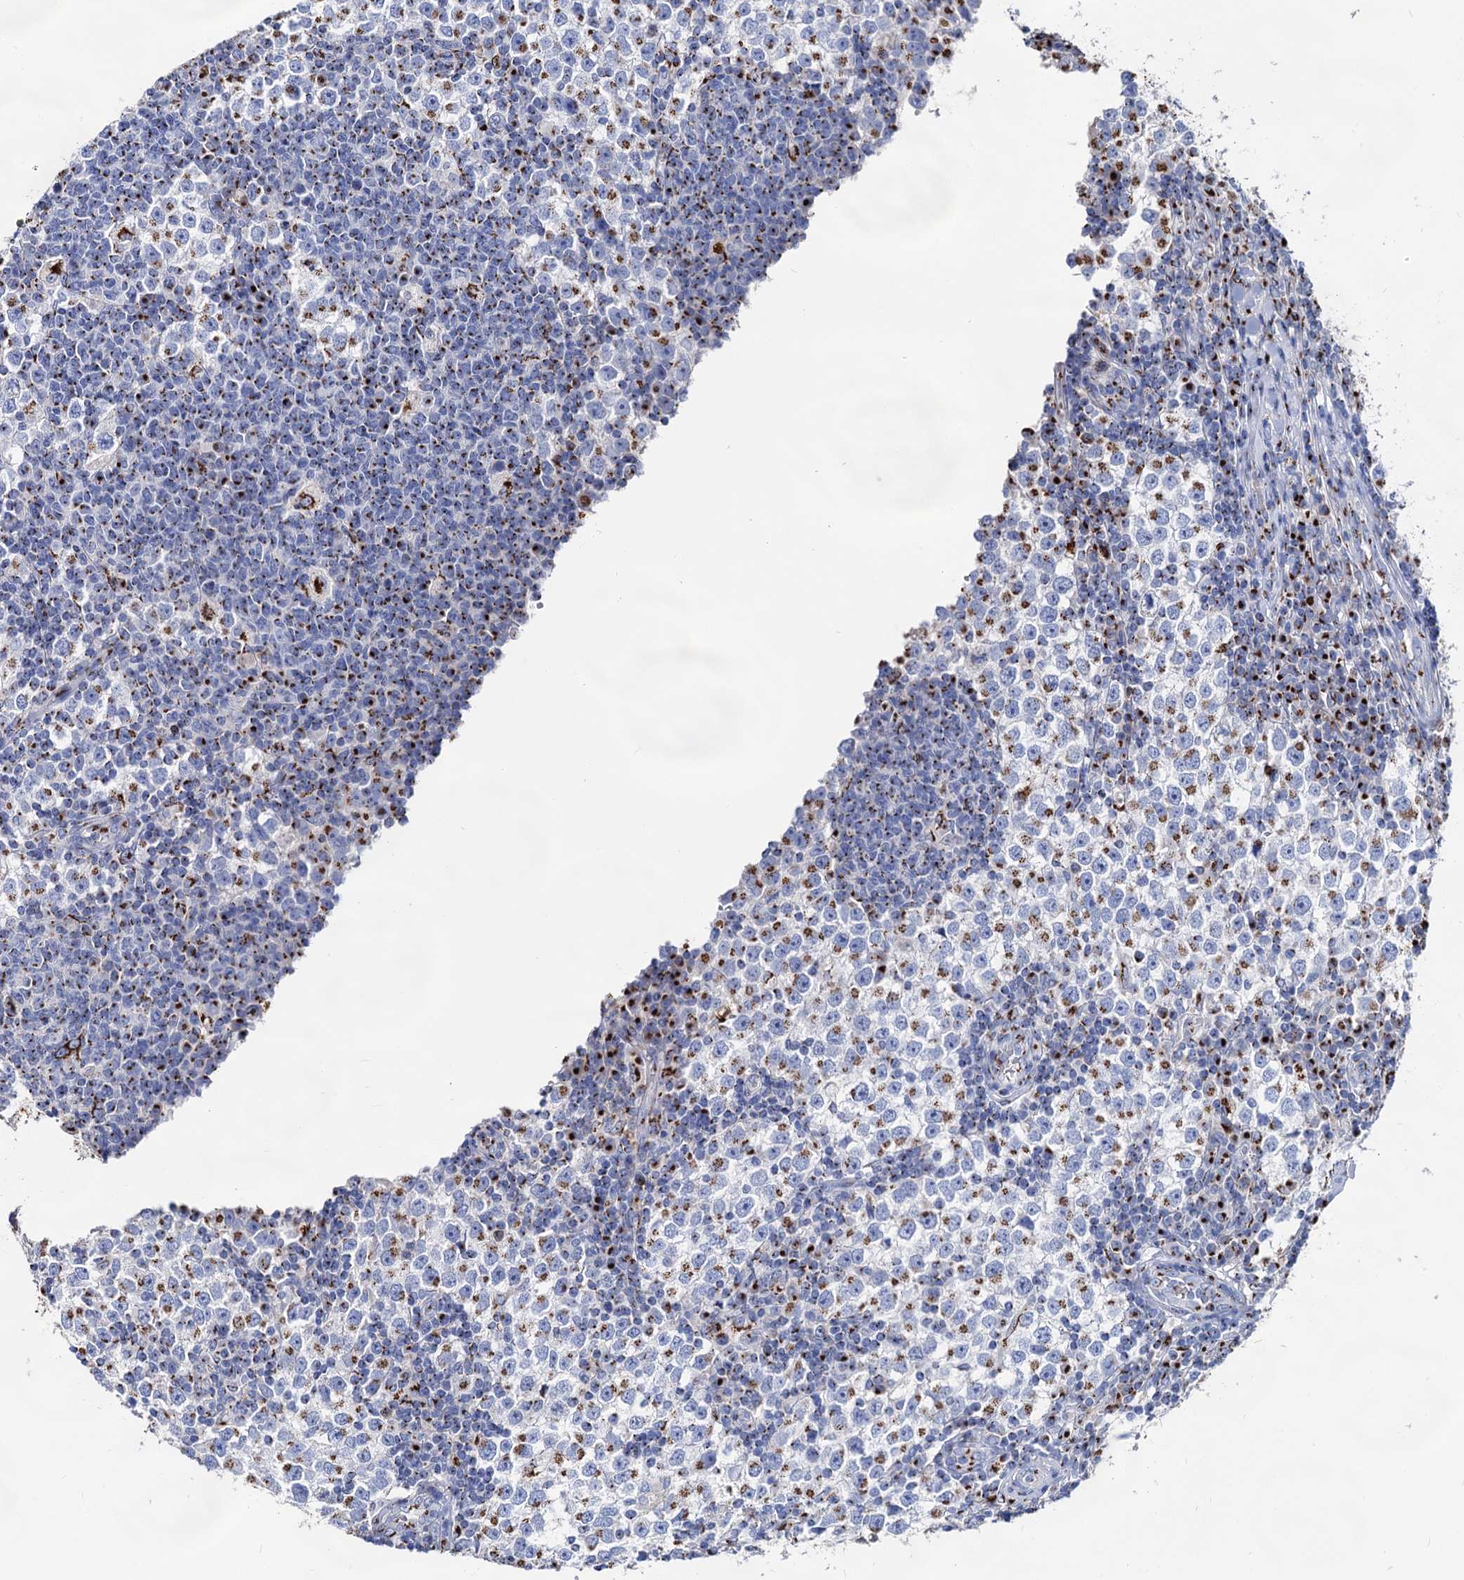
{"staining": {"intensity": "strong", "quantity": "25%-75%", "location": "cytoplasmic/membranous"}, "tissue": "testis cancer", "cell_type": "Tumor cells", "image_type": "cancer", "snomed": [{"axis": "morphology", "description": "Seminoma, NOS"}, {"axis": "topography", "description": "Testis"}], "caption": "Strong cytoplasmic/membranous staining is seen in approximately 25%-75% of tumor cells in seminoma (testis). The staining was performed using DAB (3,3'-diaminobenzidine) to visualize the protein expression in brown, while the nuclei were stained in blue with hematoxylin (Magnification: 20x).", "gene": "TM9SF3", "patient": {"sex": "male", "age": 65}}